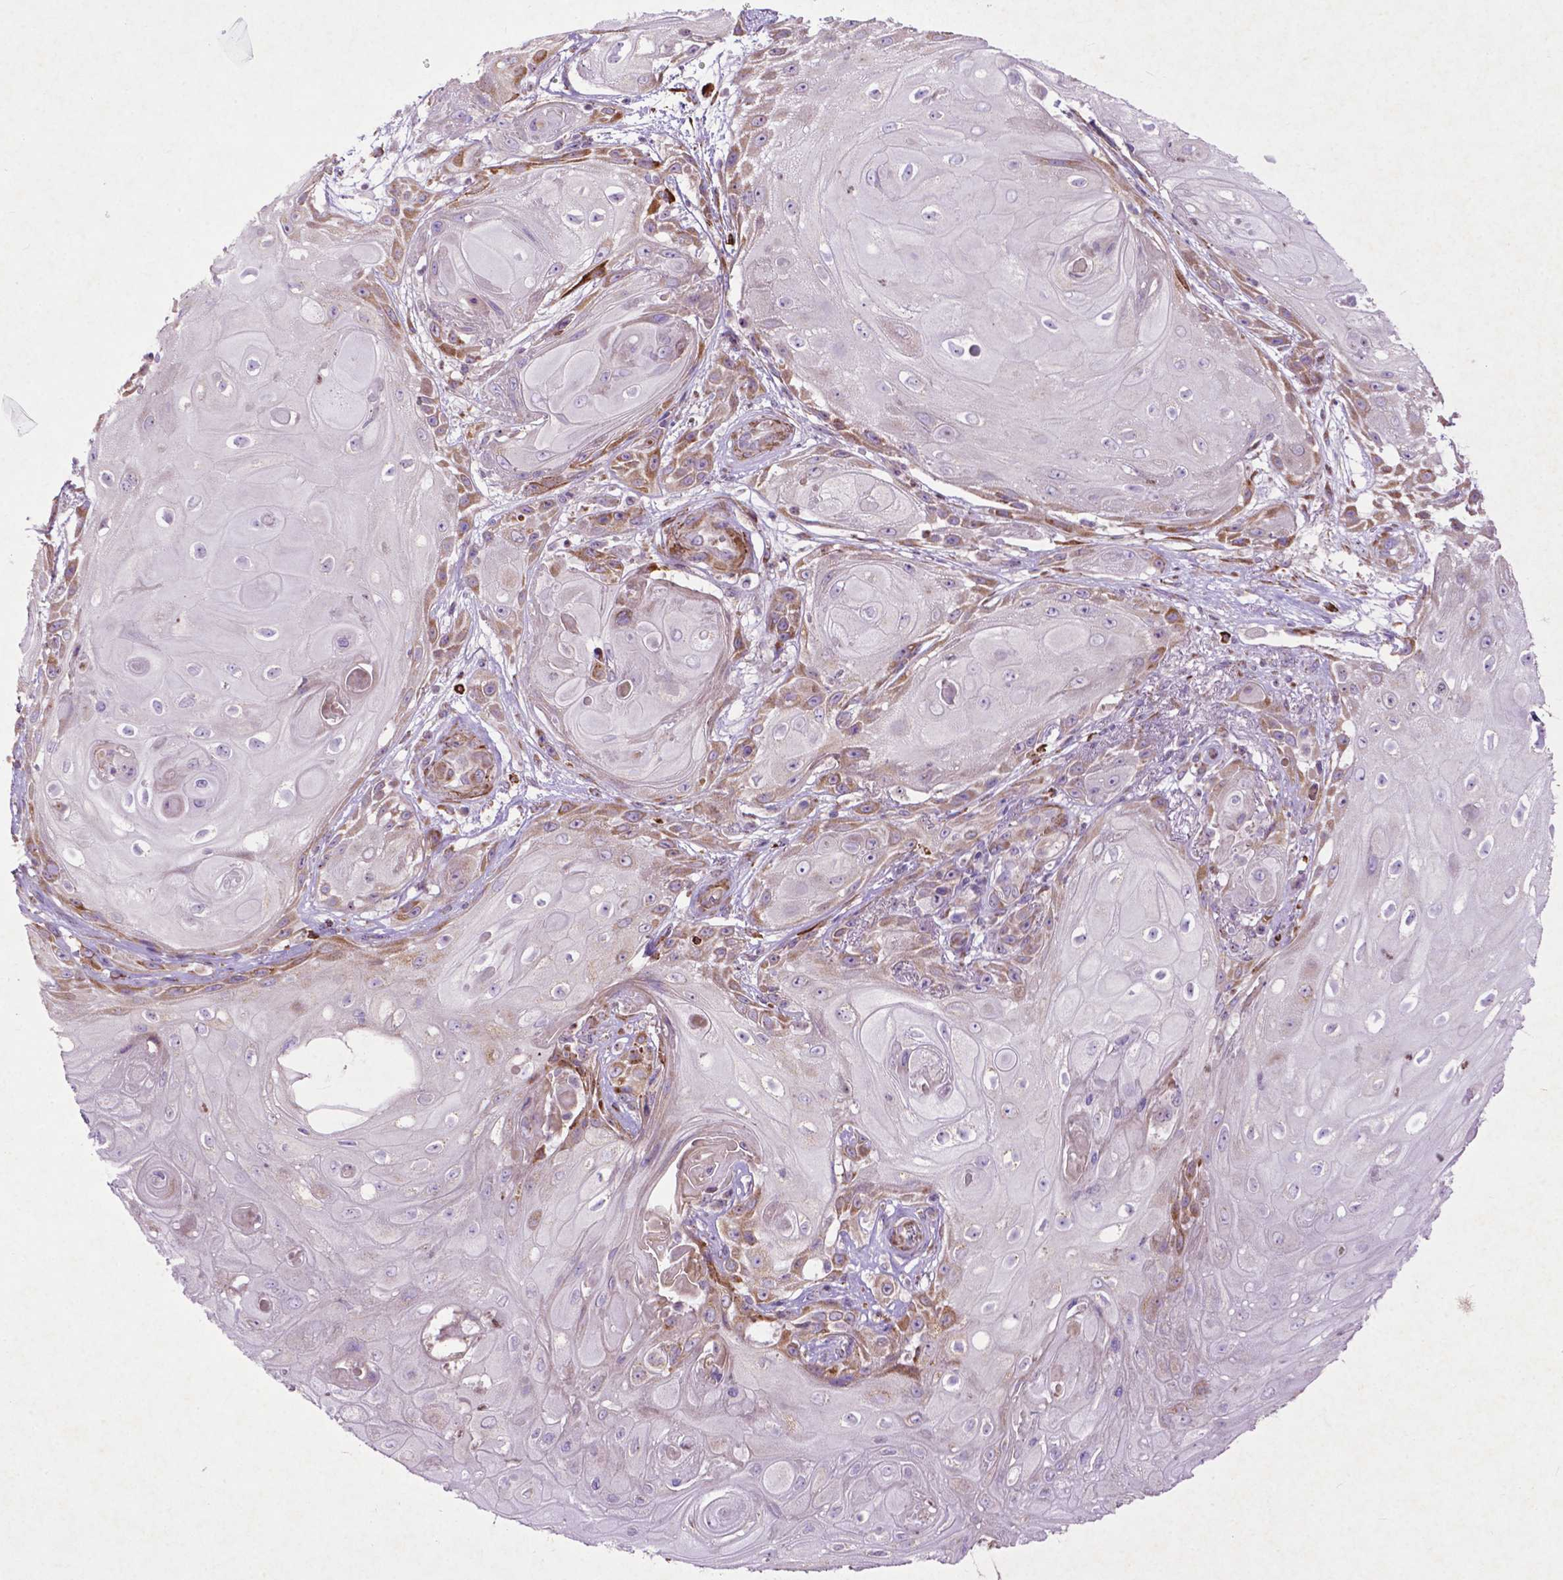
{"staining": {"intensity": "moderate", "quantity": "<25%", "location": "cytoplasmic/membranous"}, "tissue": "skin cancer", "cell_type": "Tumor cells", "image_type": "cancer", "snomed": [{"axis": "morphology", "description": "Squamous cell carcinoma, NOS"}, {"axis": "topography", "description": "Skin"}], "caption": "Moderate cytoplasmic/membranous protein staining is present in about <25% of tumor cells in skin squamous cell carcinoma. (IHC, brightfield microscopy, high magnification).", "gene": "THEGL", "patient": {"sex": "male", "age": 62}}